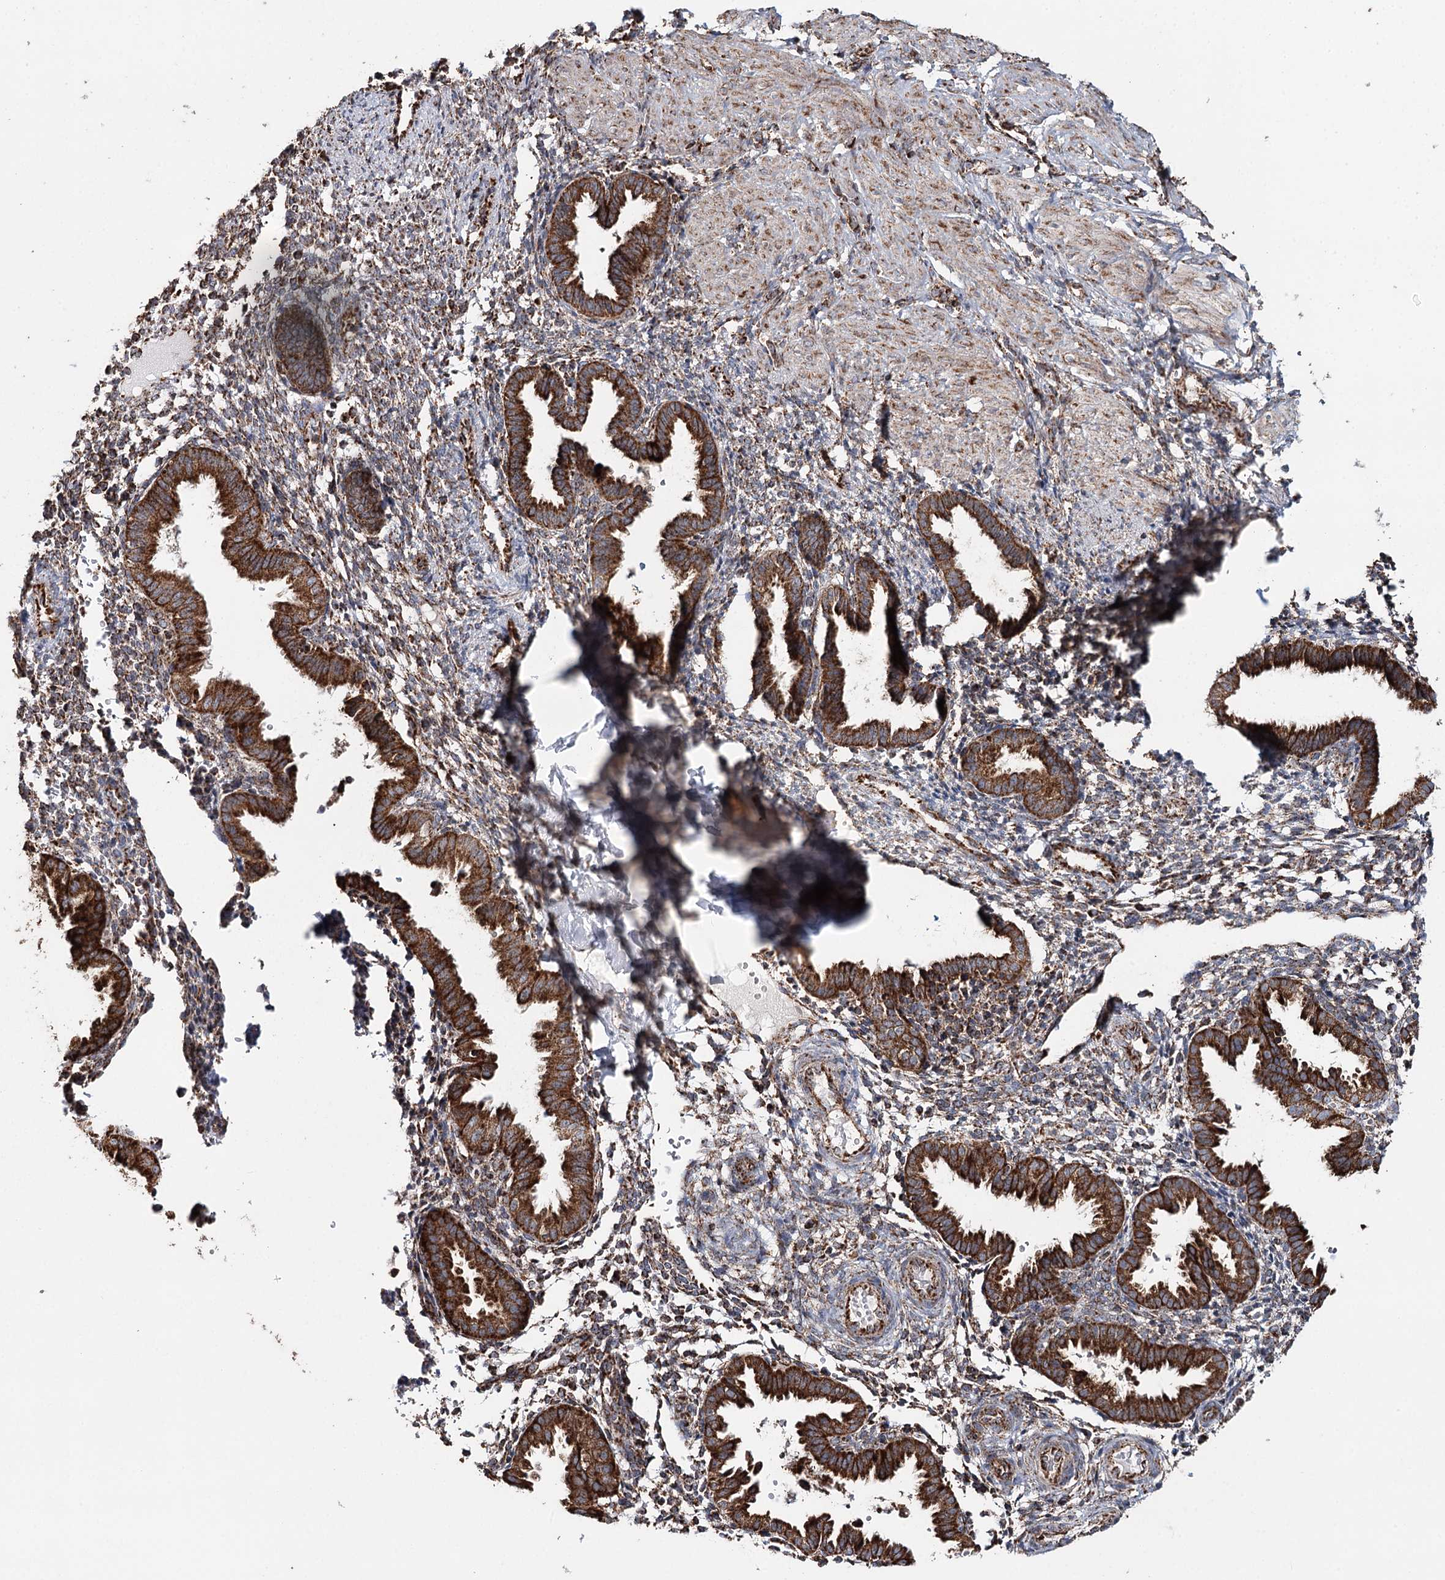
{"staining": {"intensity": "moderate", "quantity": ">75%", "location": "cytoplasmic/membranous"}, "tissue": "endometrium", "cell_type": "Cells in endometrial stroma", "image_type": "normal", "snomed": [{"axis": "morphology", "description": "Normal tissue, NOS"}, {"axis": "topography", "description": "Endometrium"}], "caption": "Protein expression analysis of normal endometrium reveals moderate cytoplasmic/membranous staining in about >75% of cells in endometrial stroma. (Stains: DAB in brown, nuclei in blue, Microscopy: brightfield microscopy at high magnification).", "gene": "APH1A", "patient": {"sex": "female", "age": 33}}